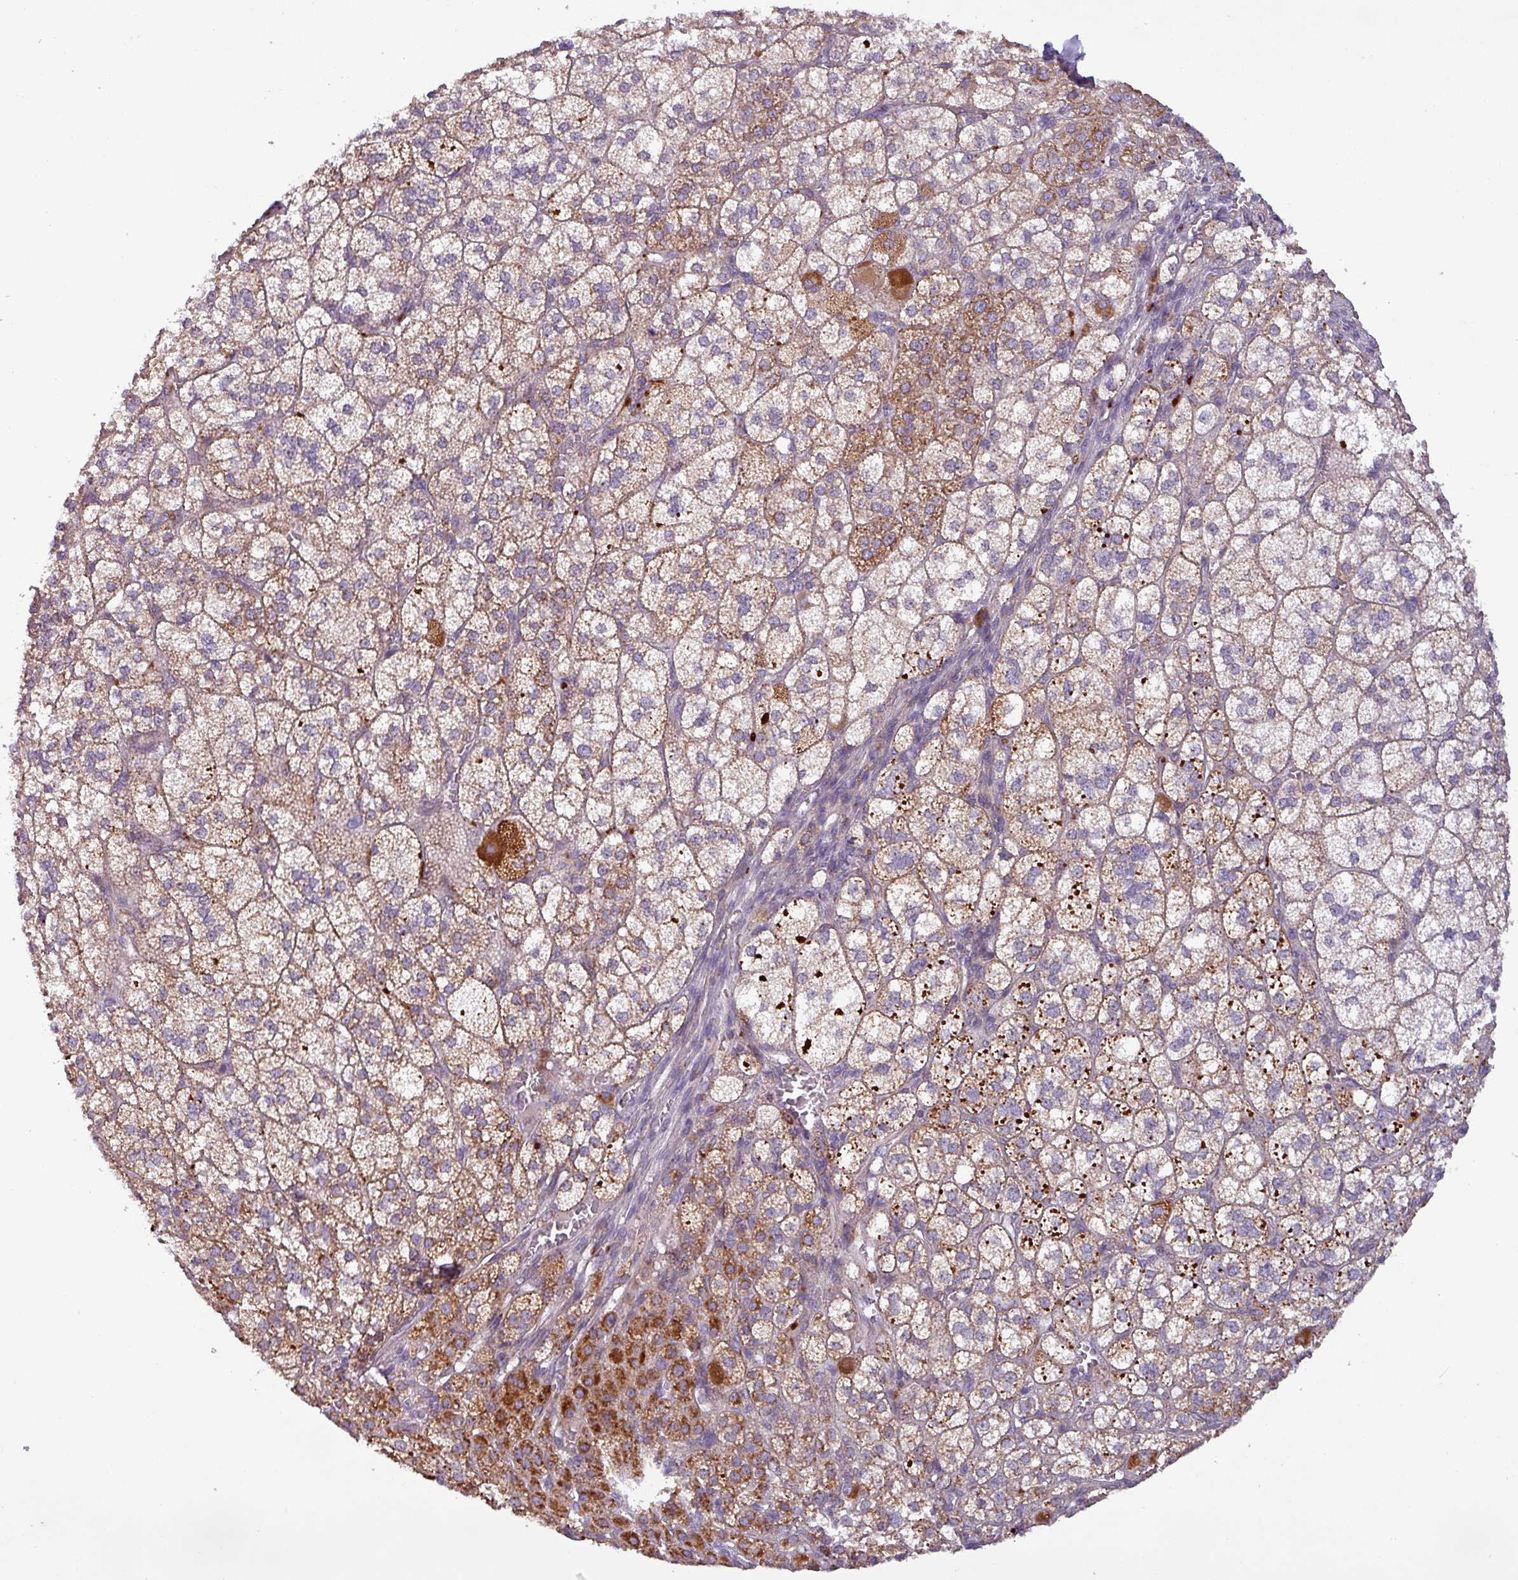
{"staining": {"intensity": "strong", "quantity": ">75%", "location": "cytoplasmic/membranous"}, "tissue": "adrenal gland", "cell_type": "Glandular cells", "image_type": "normal", "snomed": [{"axis": "morphology", "description": "Normal tissue, NOS"}, {"axis": "topography", "description": "Adrenal gland"}], "caption": "This image reveals immunohistochemistry (IHC) staining of unremarkable adrenal gland, with high strong cytoplasmic/membranous staining in about >75% of glandular cells.", "gene": "PNMA6A", "patient": {"sex": "female", "age": 60}}